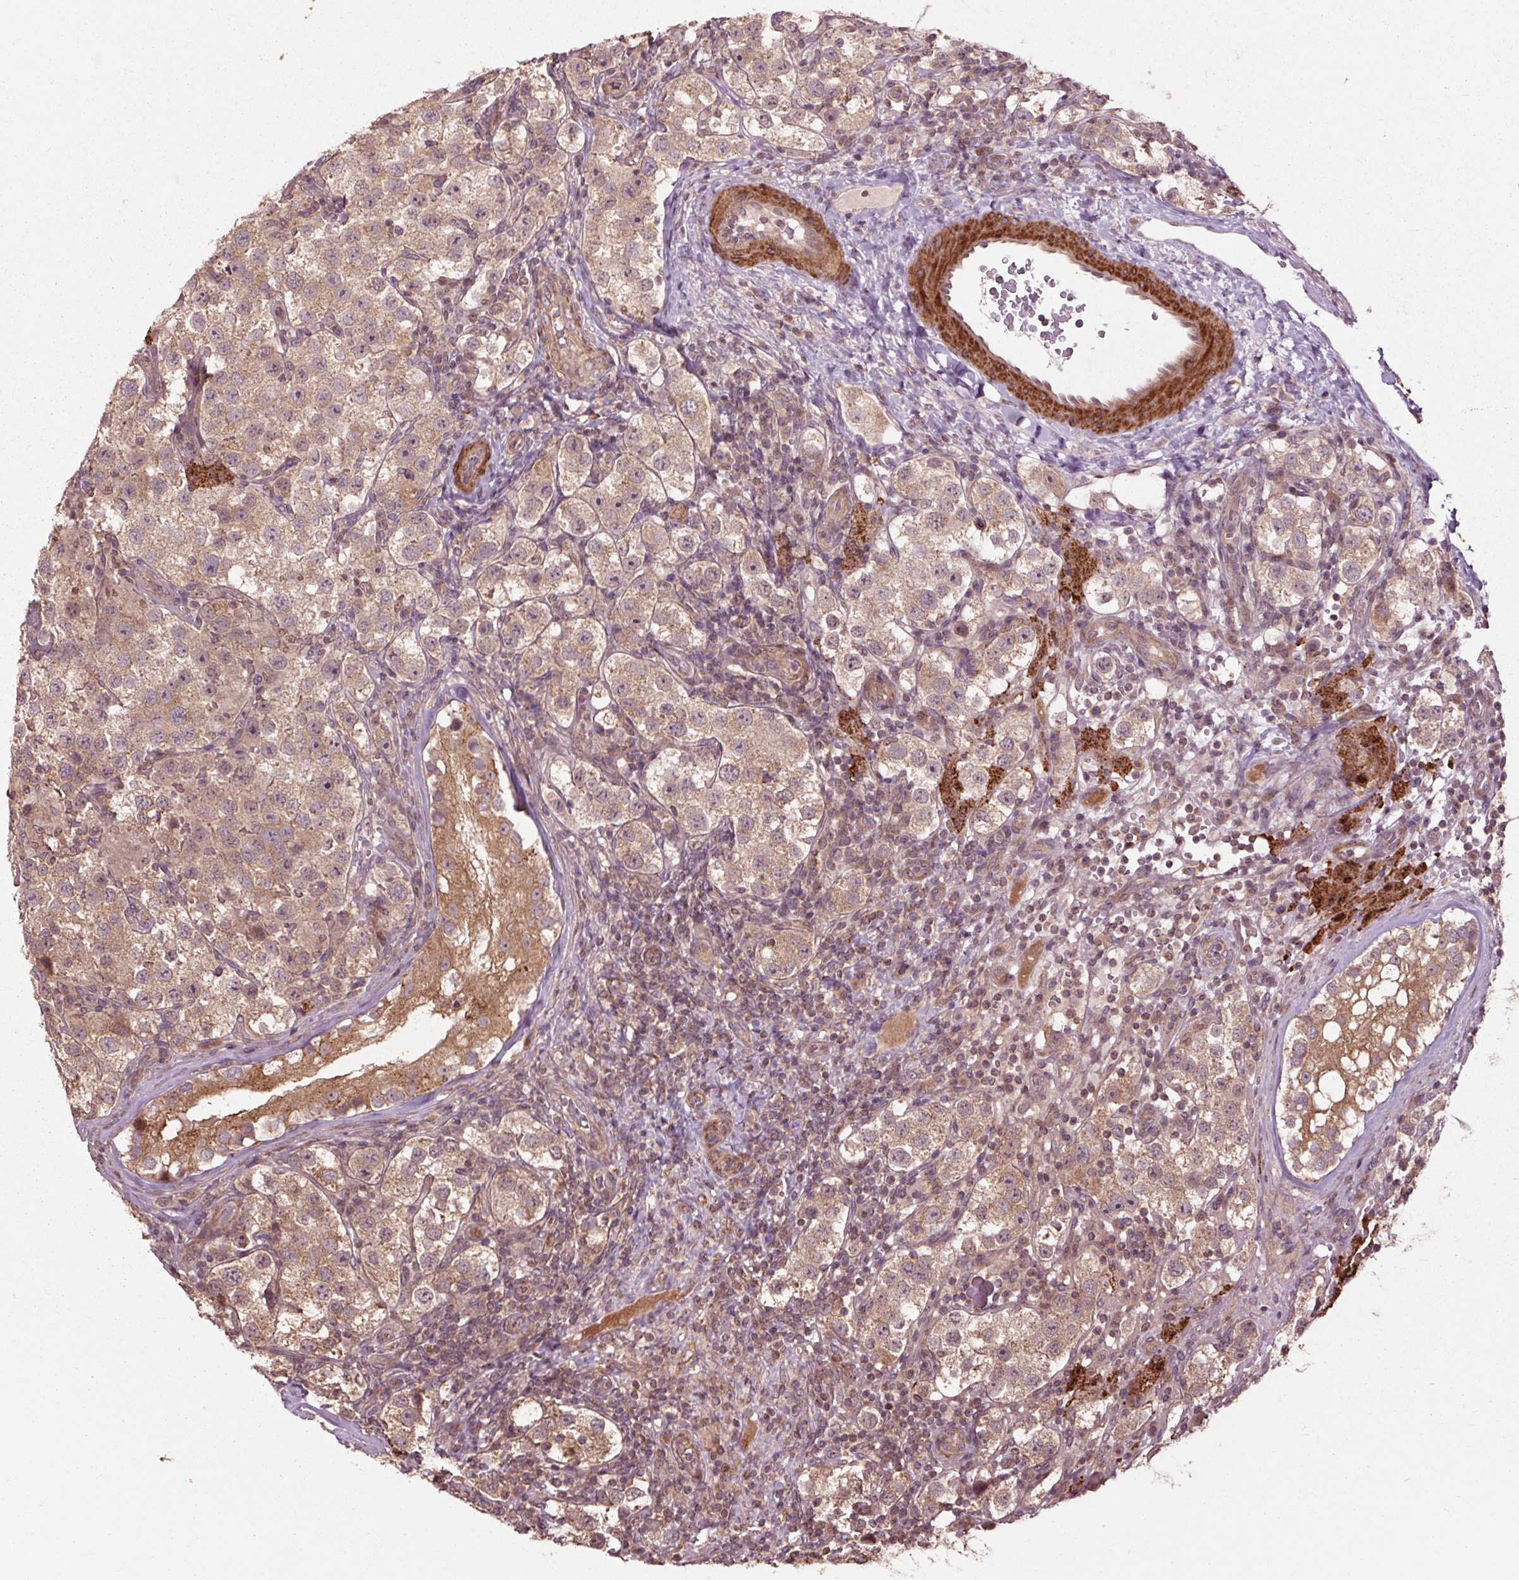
{"staining": {"intensity": "weak", "quantity": ">75%", "location": "cytoplasmic/membranous"}, "tissue": "testis cancer", "cell_type": "Tumor cells", "image_type": "cancer", "snomed": [{"axis": "morphology", "description": "Seminoma, NOS"}, {"axis": "topography", "description": "Testis"}], "caption": "Immunohistochemistry photomicrograph of seminoma (testis) stained for a protein (brown), which displays low levels of weak cytoplasmic/membranous expression in about >75% of tumor cells.", "gene": "CEP95", "patient": {"sex": "male", "age": 37}}